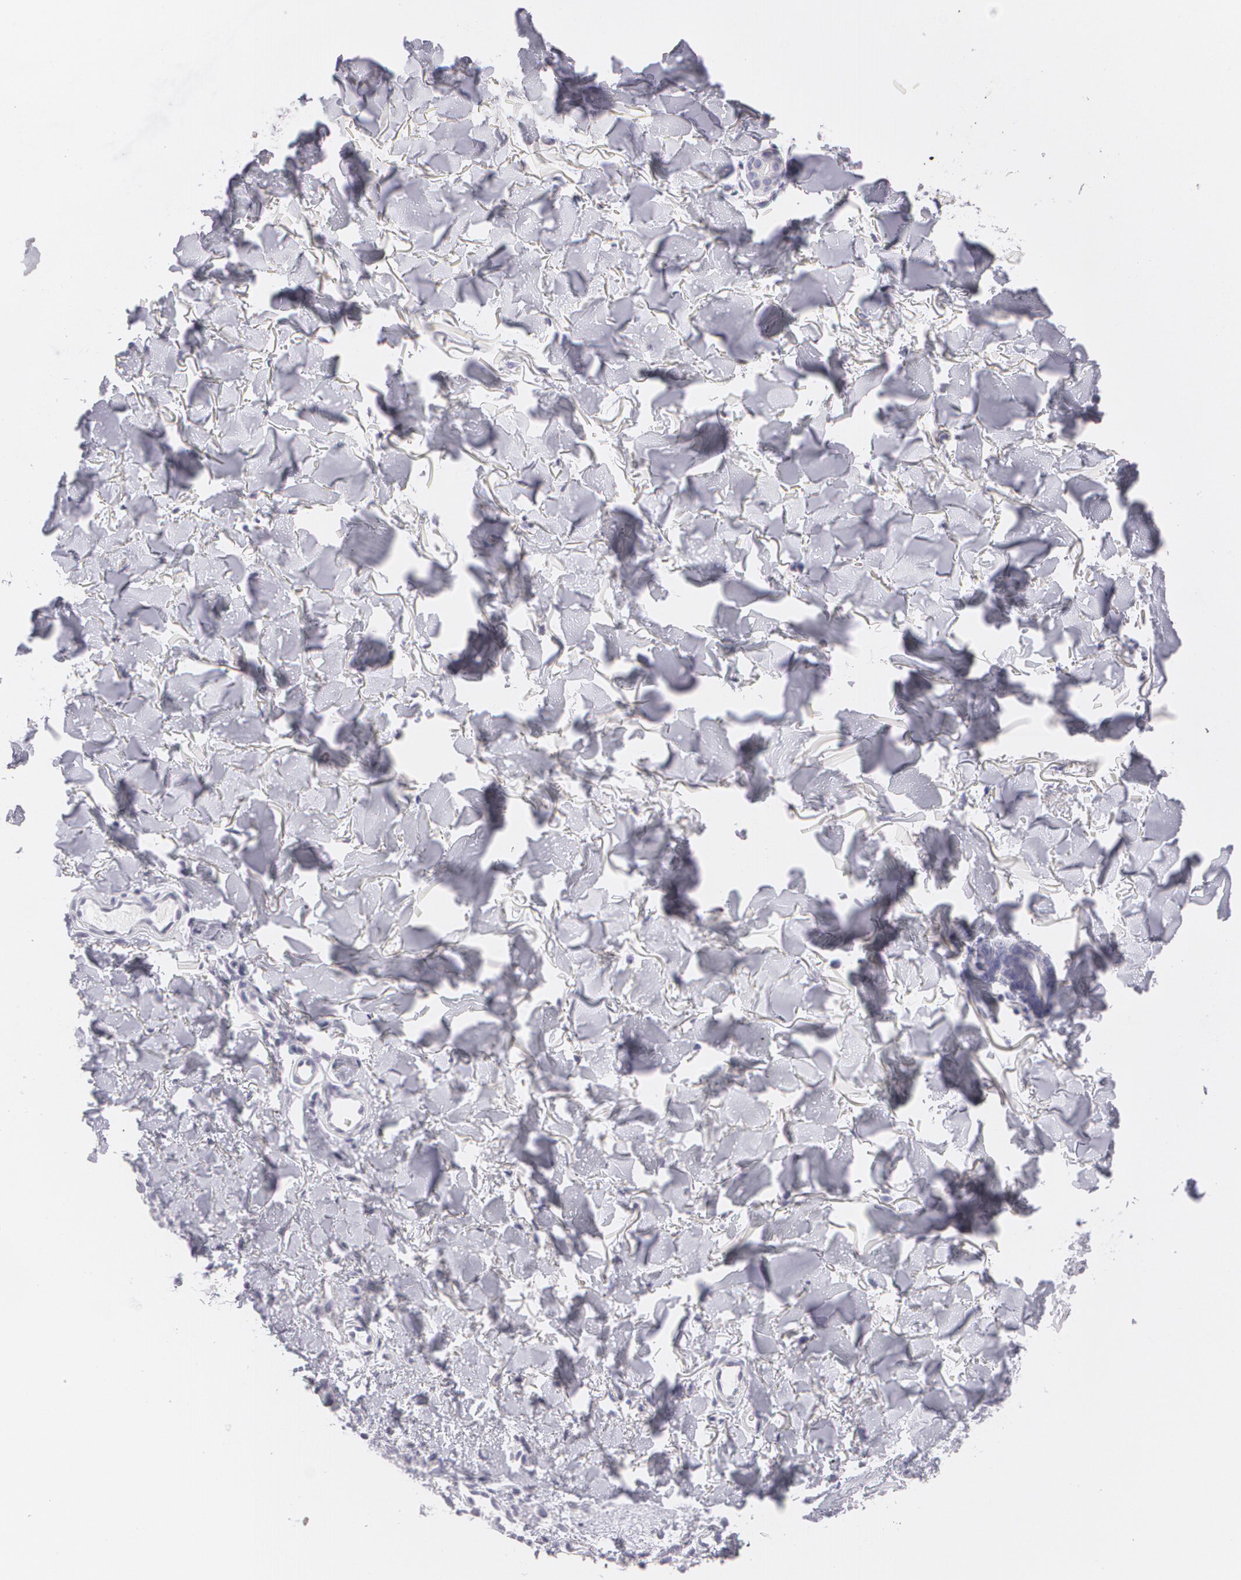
{"staining": {"intensity": "negative", "quantity": "none", "location": "none"}, "tissue": "skin cancer", "cell_type": "Tumor cells", "image_type": "cancer", "snomed": [{"axis": "morphology", "description": "Basal cell carcinoma"}, {"axis": "topography", "description": "Skin"}], "caption": "Tumor cells show no significant protein positivity in basal cell carcinoma (skin).", "gene": "MBNL3", "patient": {"sex": "female", "age": 78}}